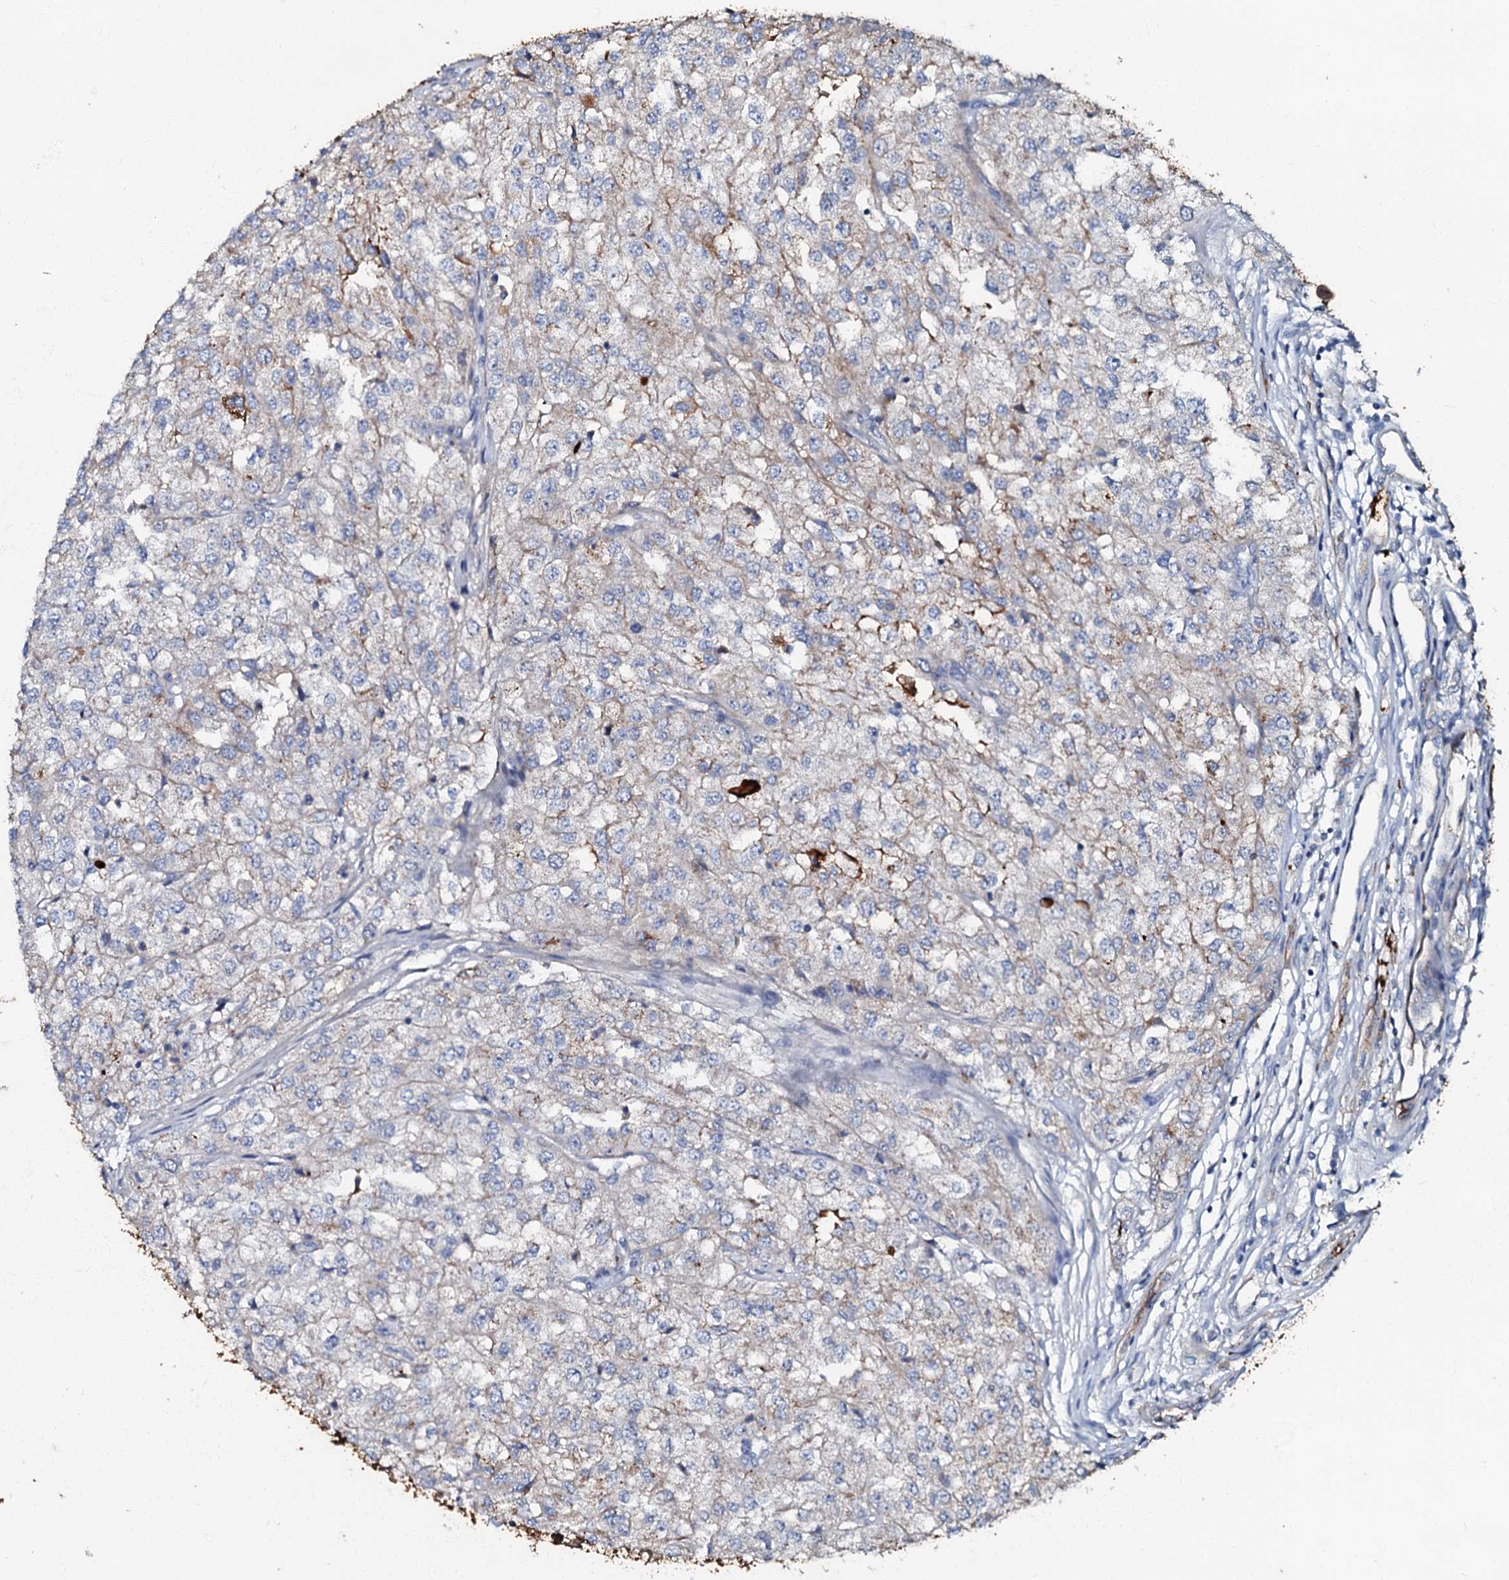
{"staining": {"intensity": "moderate", "quantity": "<25%", "location": "cytoplasmic/membranous"}, "tissue": "renal cancer", "cell_type": "Tumor cells", "image_type": "cancer", "snomed": [{"axis": "morphology", "description": "Adenocarcinoma, NOS"}, {"axis": "topography", "description": "Kidney"}], "caption": "A brown stain labels moderate cytoplasmic/membranous expression of a protein in human renal adenocarcinoma tumor cells.", "gene": "MANSC4", "patient": {"sex": "female", "age": 54}}